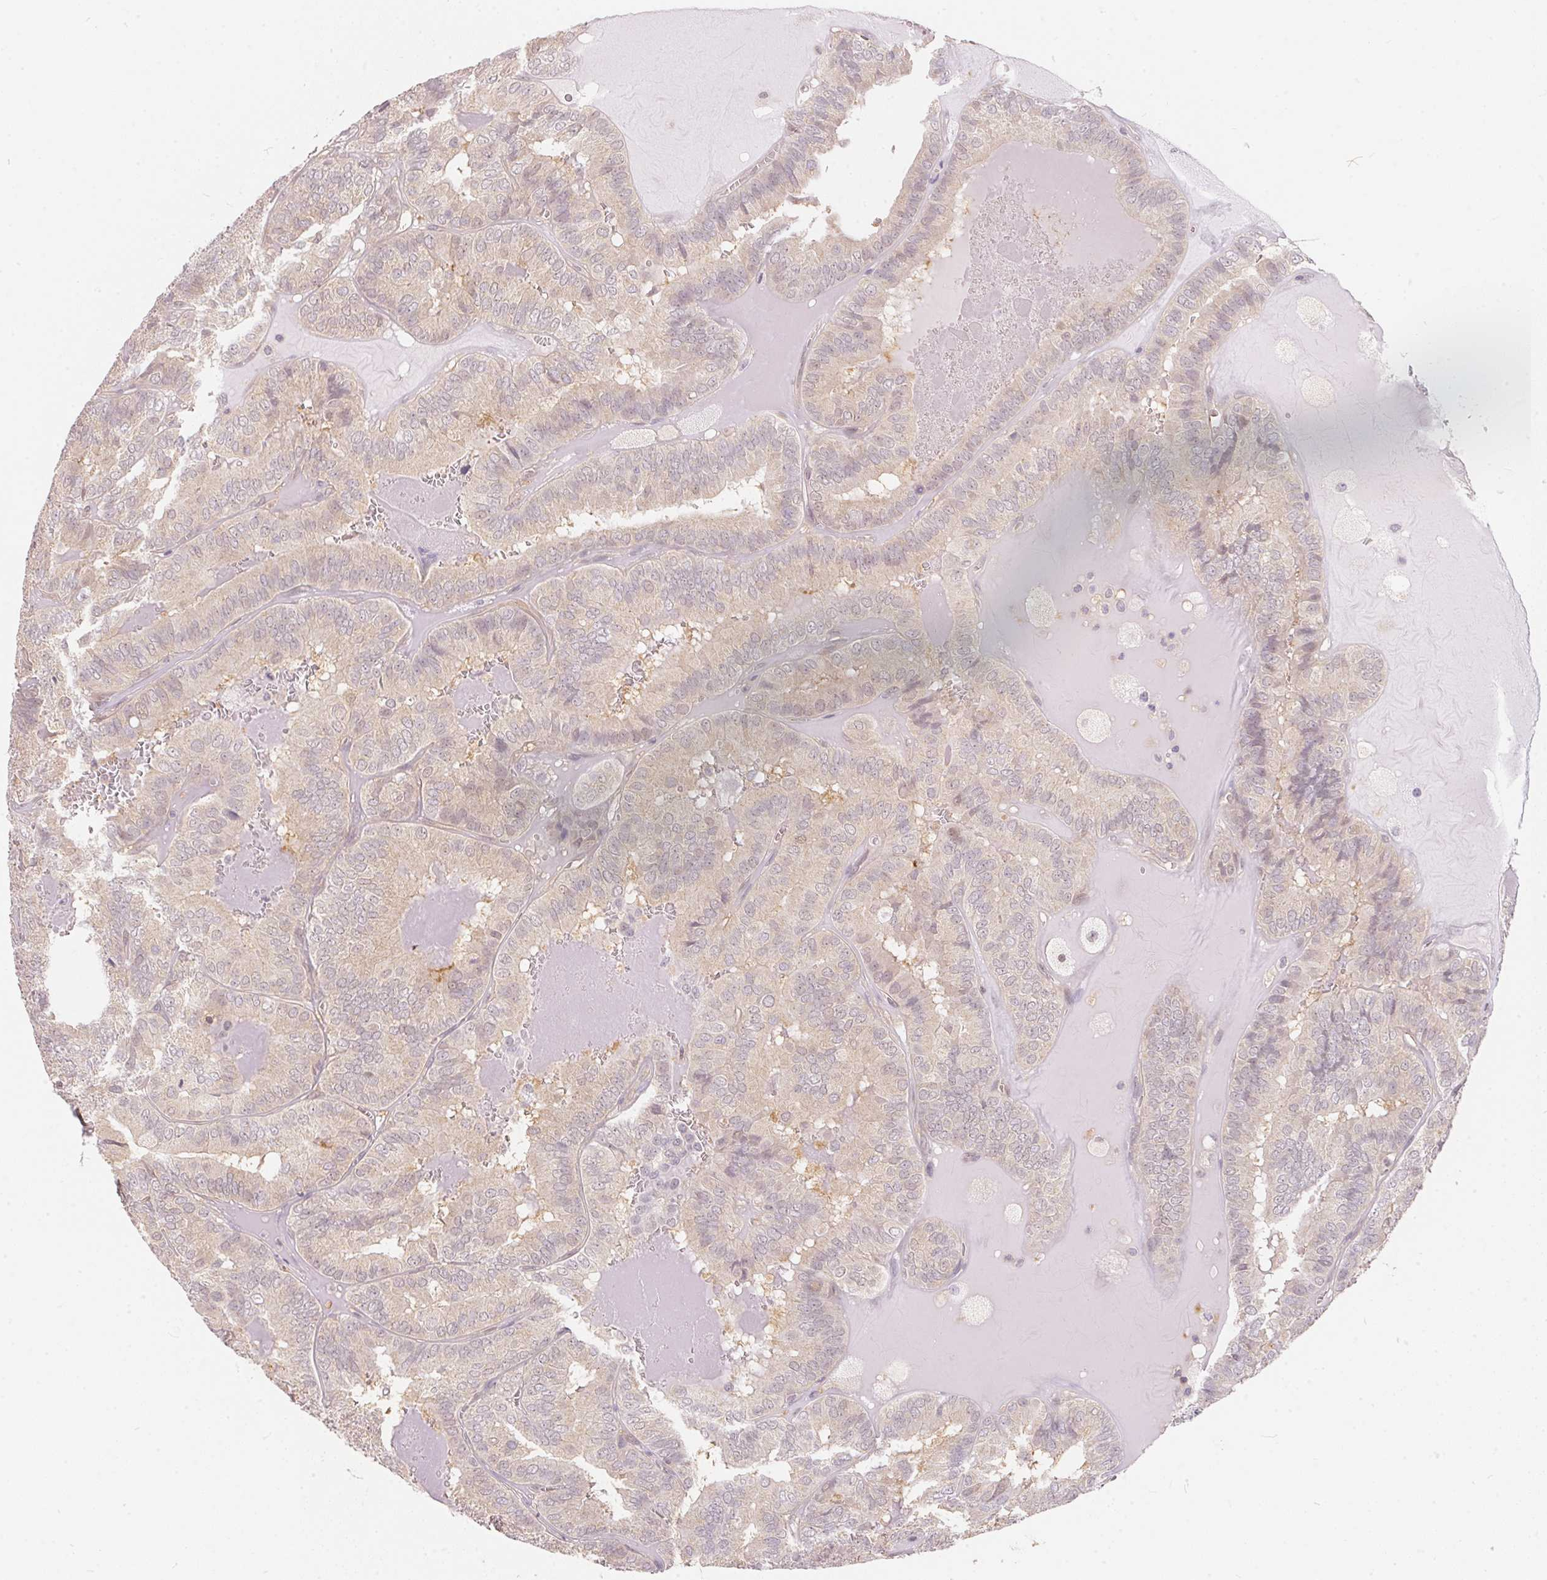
{"staining": {"intensity": "weak", "quantity": "<25%", "location": "cytoplasmic/membranous"}, "tissue": "thyroid cancer", "cell_type": "Tumor cells", "image_type": "cancer", "snomed": [{"axis": "morphology", "description": "Papillary adenocarcinoma, NOS"}, {"axis": "topography", "description": "Thyroid gland"}], "caption": "Papillary adenocarcinoma (thyroid) stained for a protein using immunohistochemistry exhibits no positivity tumor cells.", "gene": "BLMH", "patient": {"sex": "female", "age": 75}}